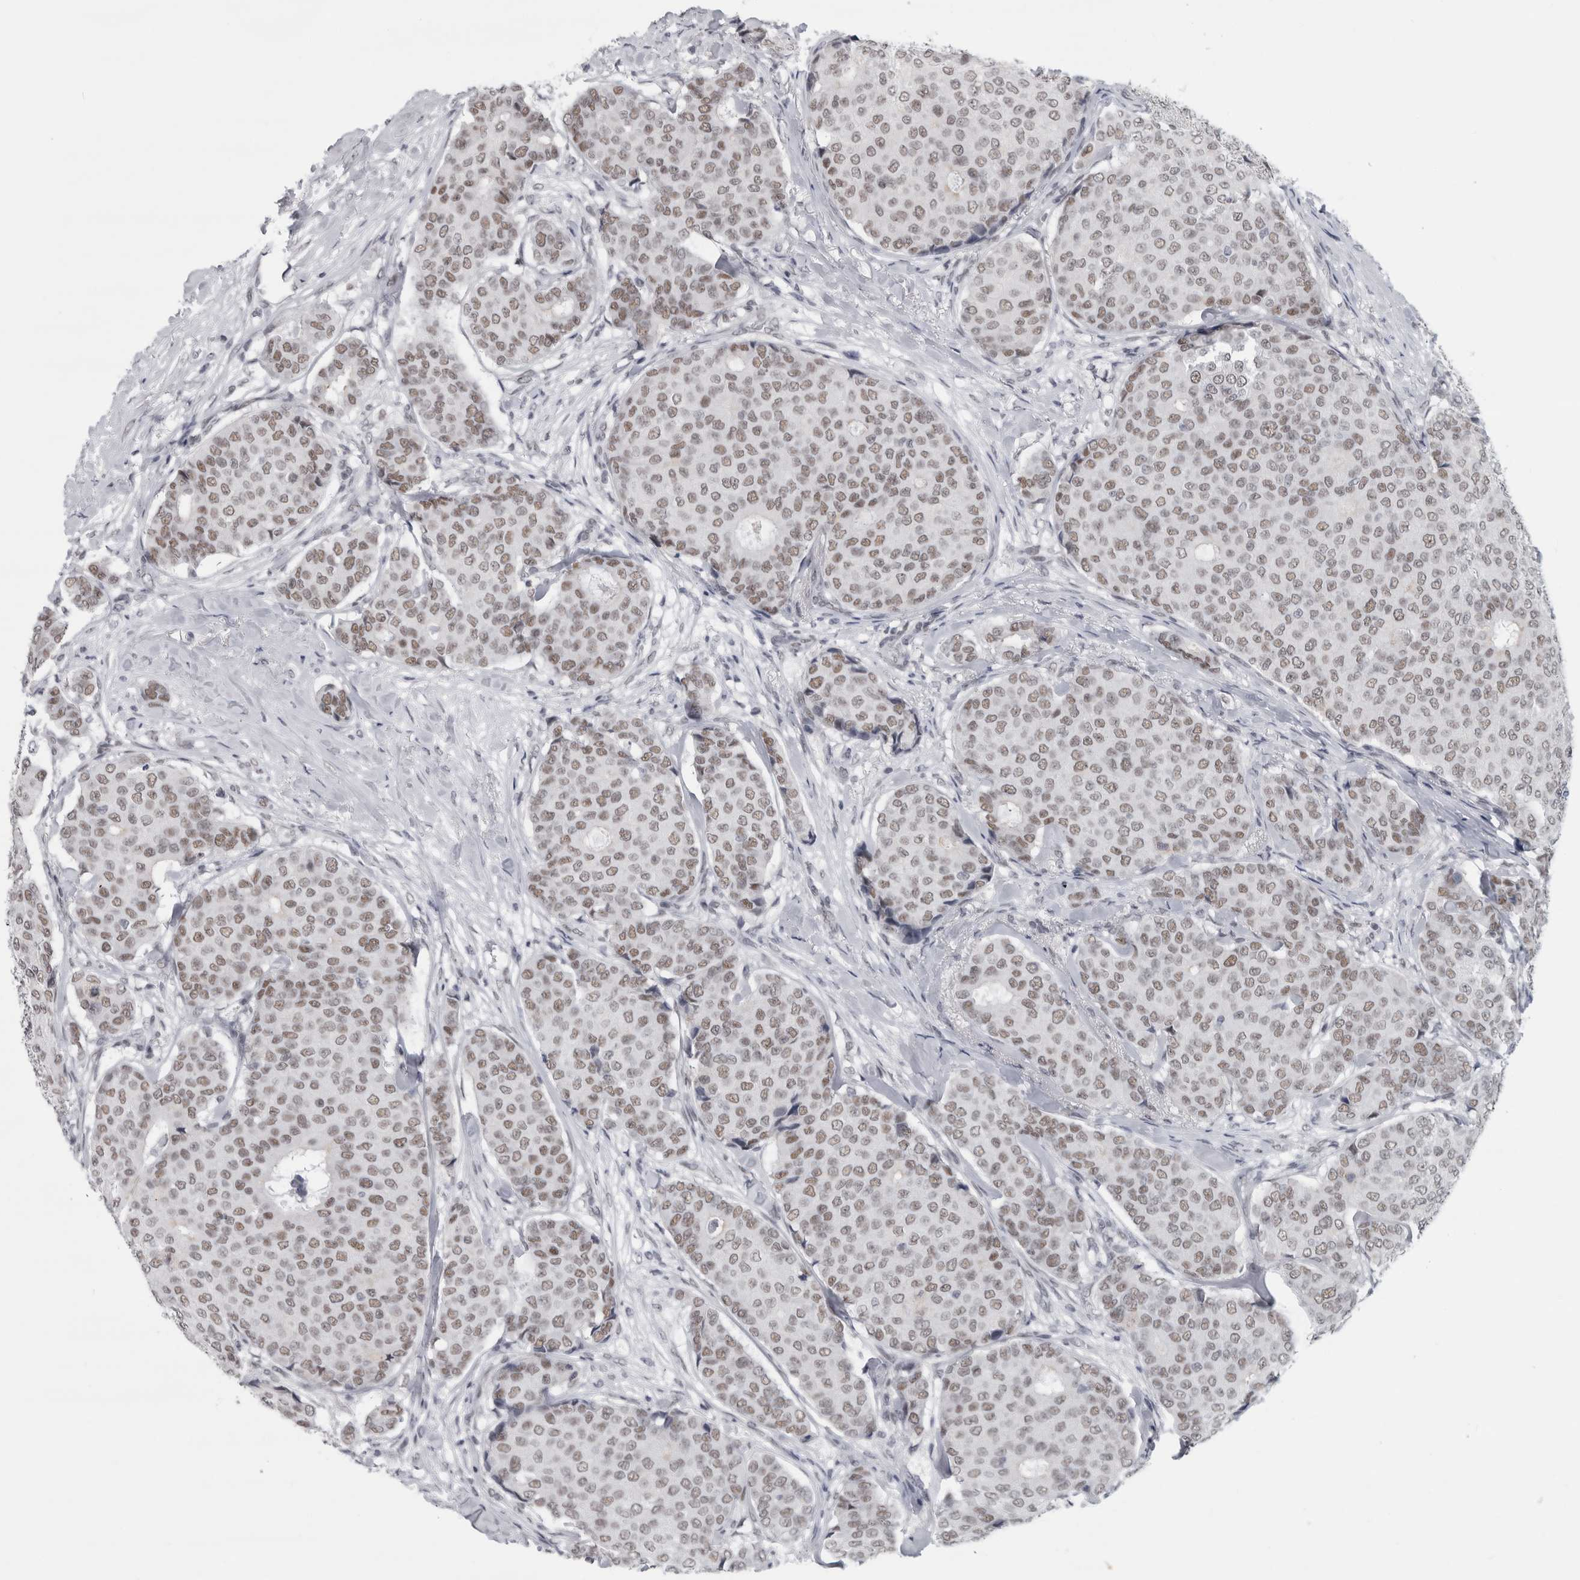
{"staining": {"intensity": "weak", "quantity": ">75%", "location": "nuclear"}, "tissue": "breast cancer", "cell_type": "Tumor cells", "image_type": "cancer", "snomed": [{"axis": "morphology", "description": "Duct carcinoma"}, {"axis": "topography", "description": "Breast"}], "caption": "A high-resolution photomicrograph shows immunohistochemistry (IHC) staining of breast cancer, which exhibits weak nuclear expression in about >75% of tumor cells.", "gene": "ARID4B", "patient": {"sex": "female", "age": 75}}